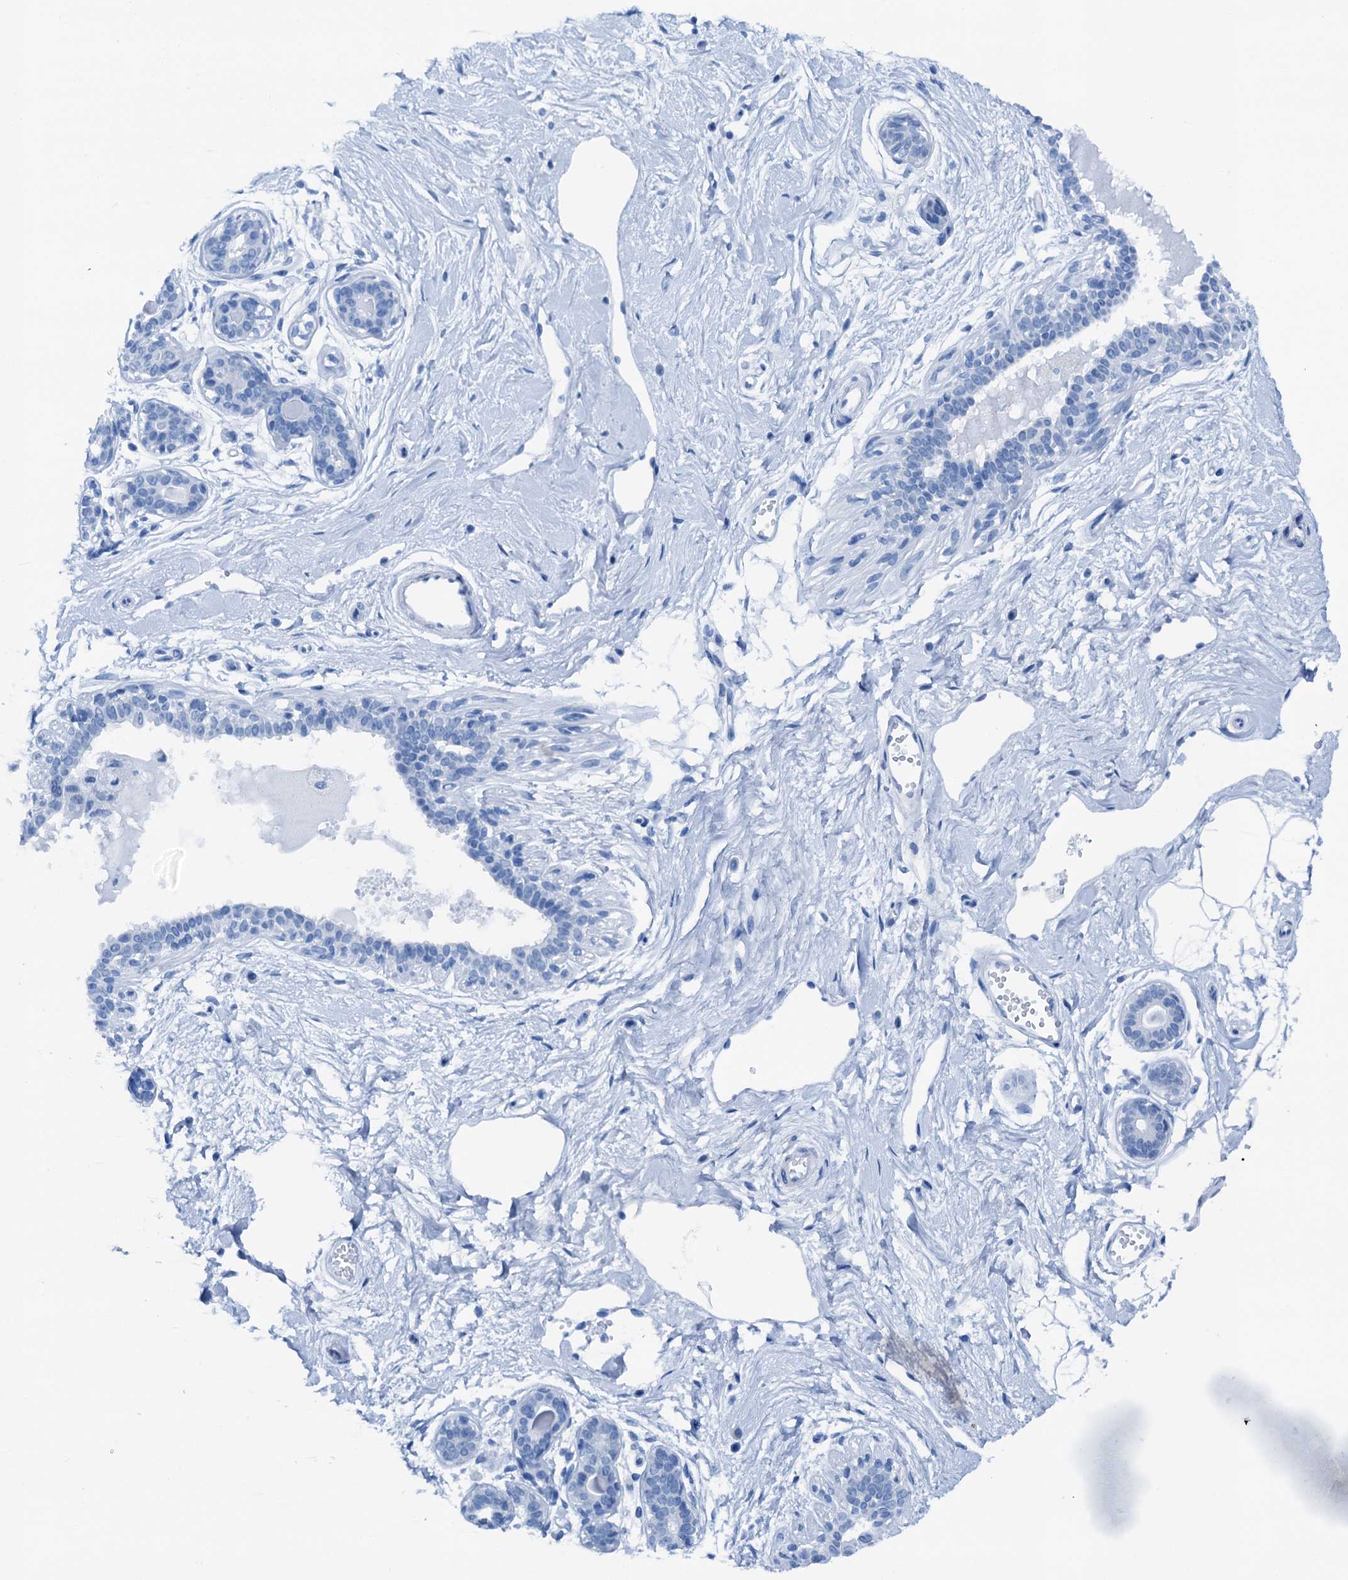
{"staining": {"intensity": "negative", "quantity": "none", "location": "none"}, "tissue": "breast", "cell_type": "Adipocytes", "image_type": "normal", "snomed": [{"axis": "morphology", "description": "Normal tissue, NOS"}, {"axis": "topography", "description": "Breast"}], "caption": "The IHC histopathology image has no significant positivity in adipocytes of breast.", "gene": "CBLN3", "patient": {"sex": "female", "age": 45}}